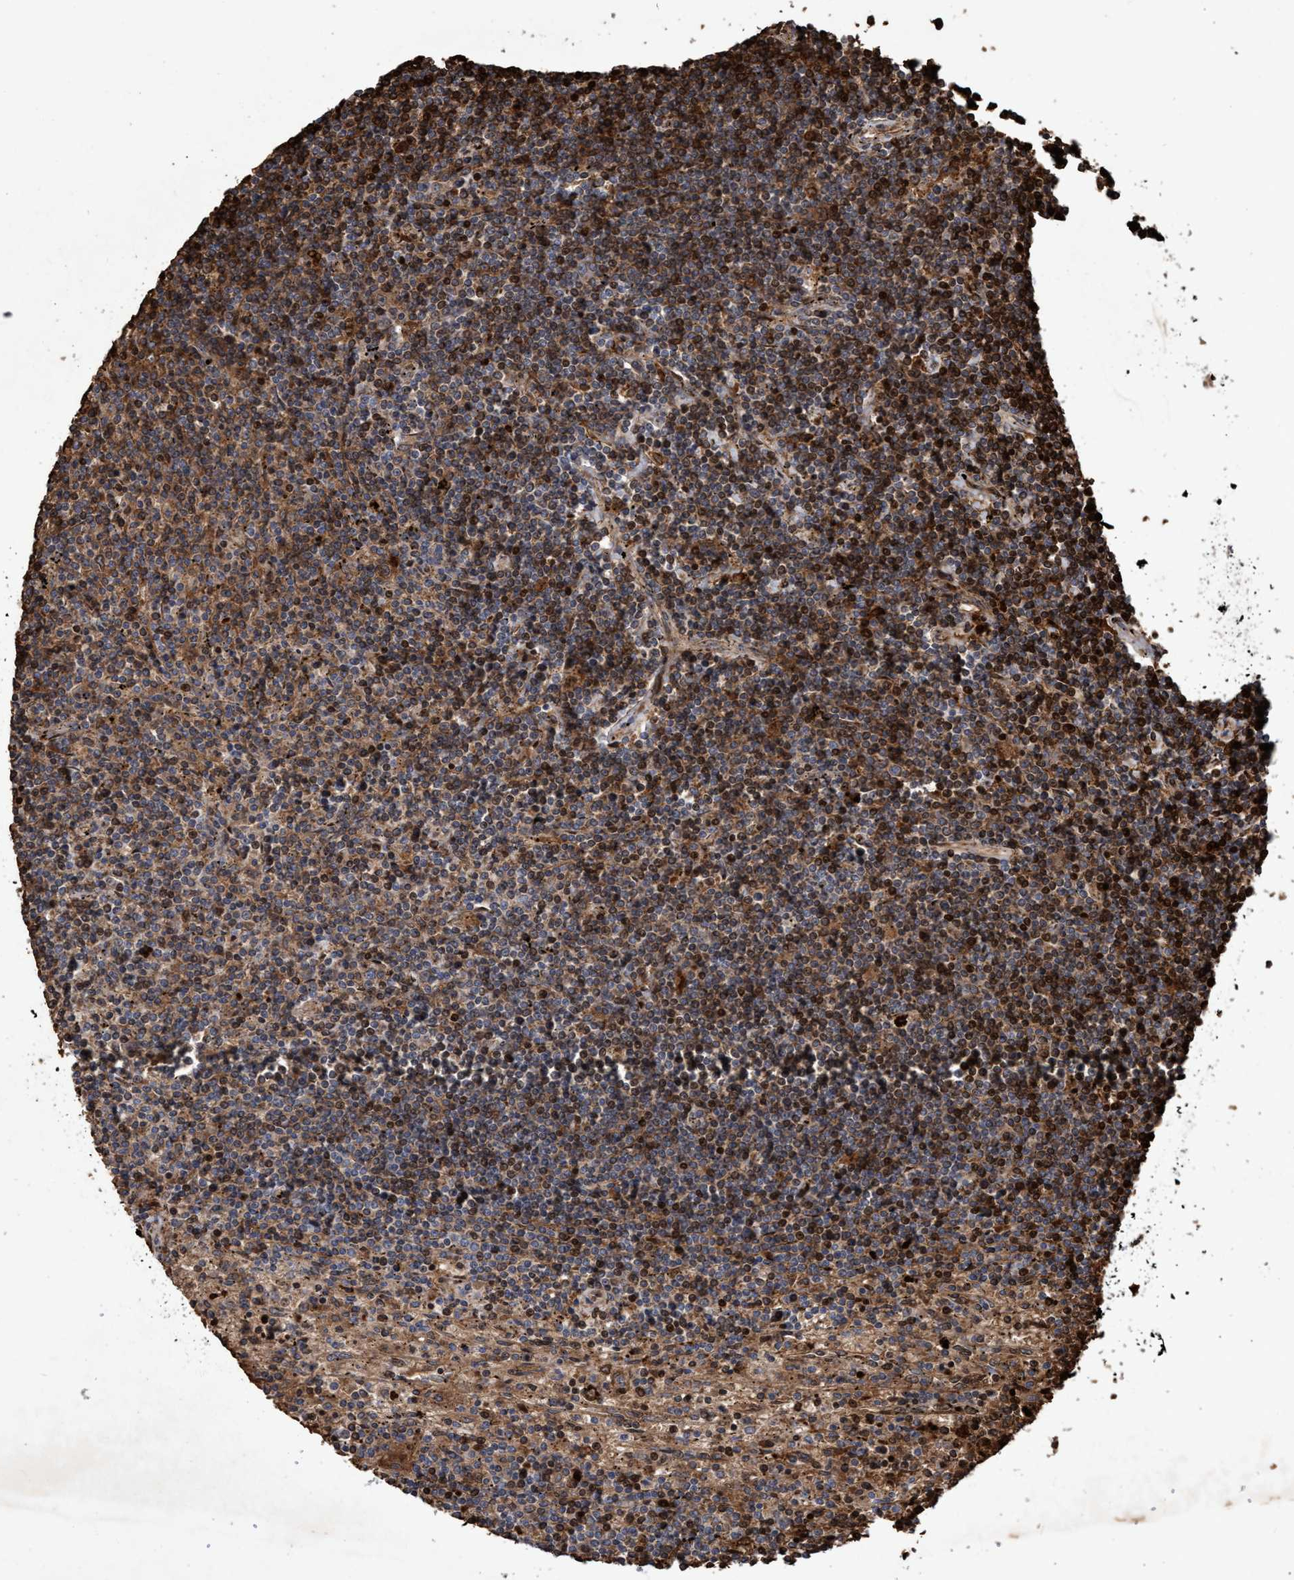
{"staining": {"intensity": "moderate", "quantity": ">75%", "location": "cytoplasmic/membranous"}, "tissue": "lymphoma", "cell_type": "Tumor cells", "image_type": "cancer", "snomed": [{"axis": "morphology", "description": "Malignant lymphoma, non-Hodgkin's type, Low grade"}, {"axis": "topography", "description": "Spleen"}], "caption": "Immunohistochemical staining of human lymphoma demonstrates medium levels of moderate cytoplasmic/membranous expression in approximately >75% of tumor cells. The staining was performed using DAB (3,3'-diaminobenzidine) to visualize the protein expression in brown, while the nuclei were stained in blue with hematoxylin (Magnification: 20x).", "gene": "CHMP6", "patient": {"sex": "male", "age": 76}}